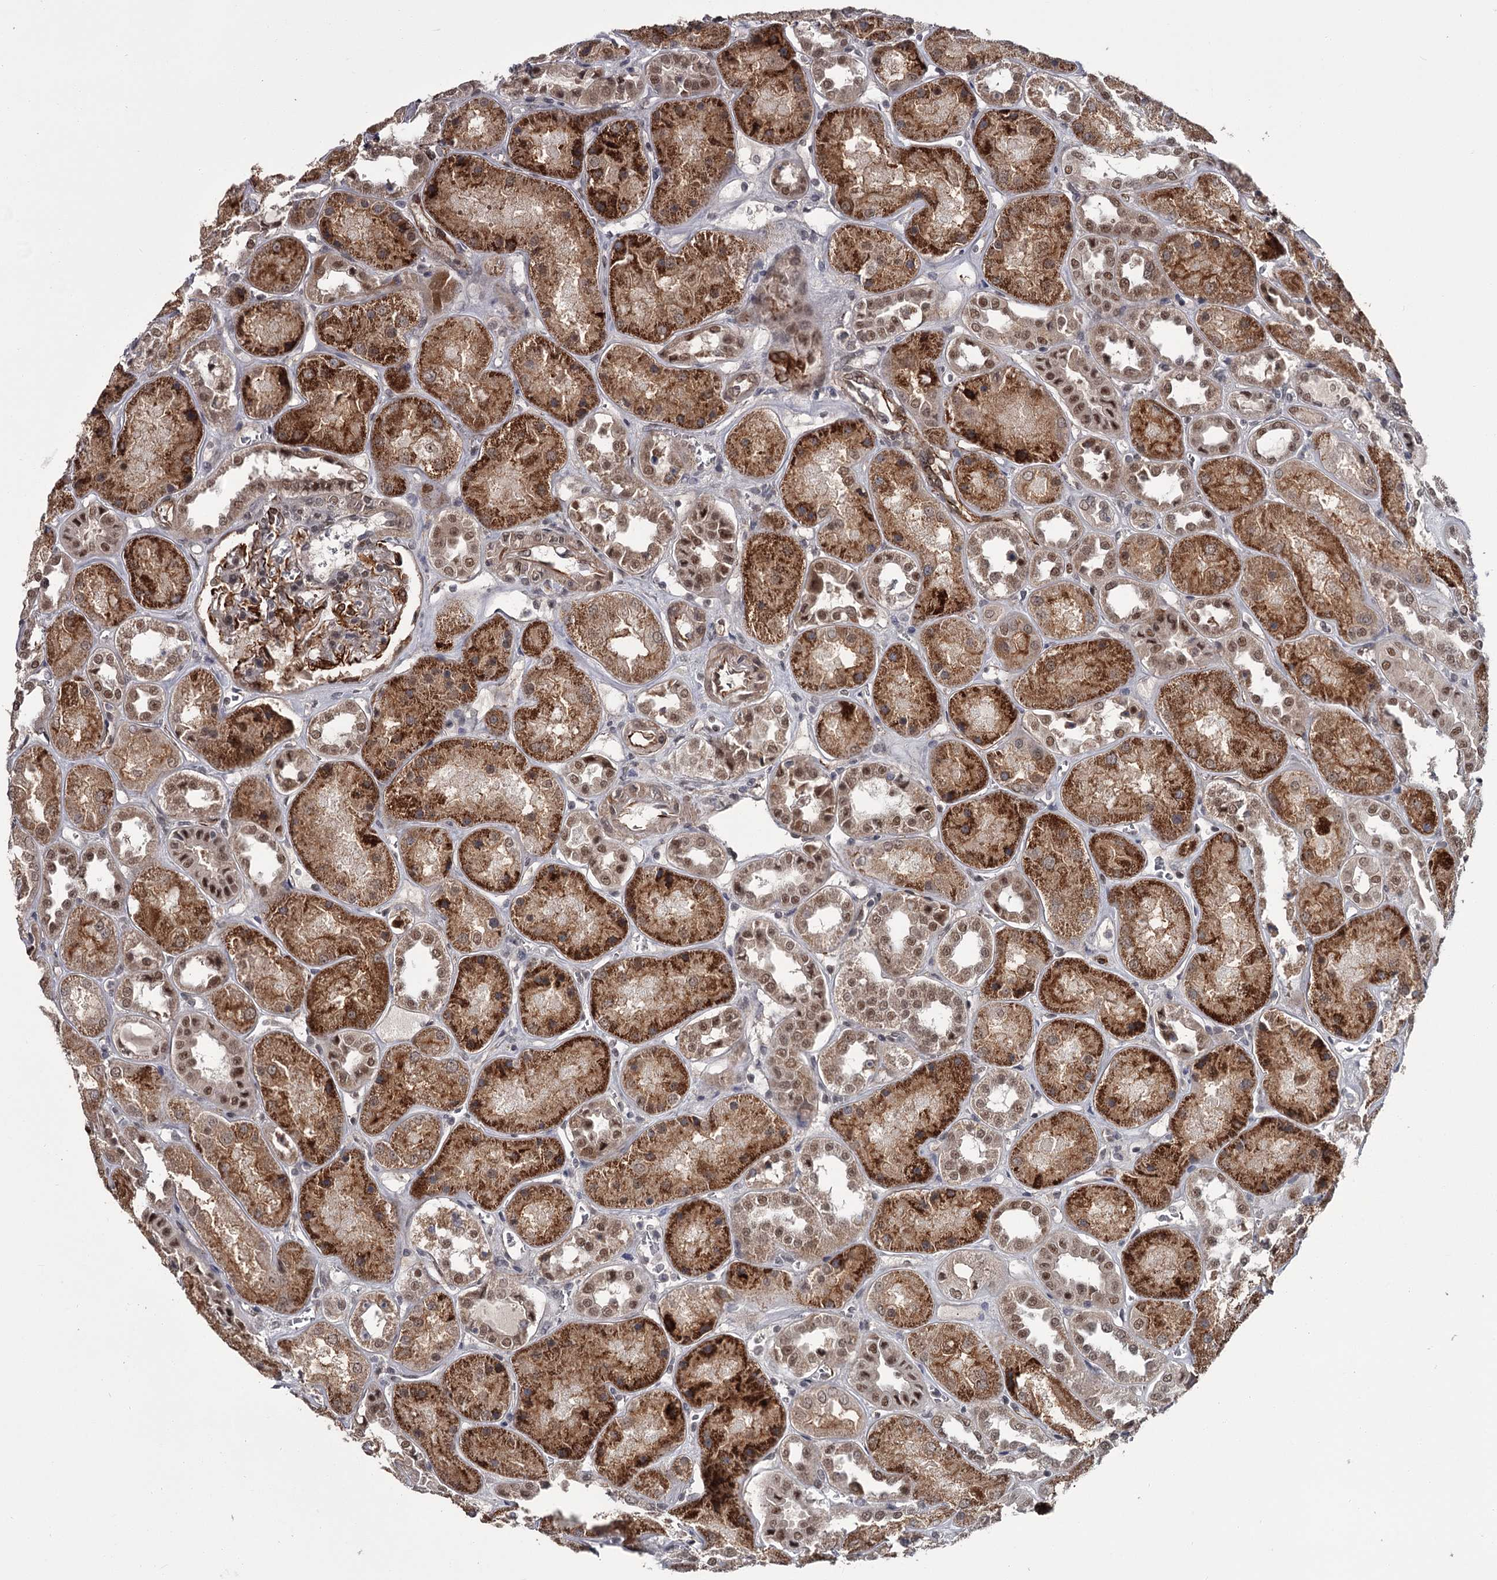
{"staining": {"intensity": "strong", "quantity": "25%-75%", "location": "cytoplasmic/membranous"}, "tissue": "kidney", "cell_type": "Cells in glomeruli", "image_type": "normal", "snomed": [{"axis": "morphology", "description": "Normal tissue, NOS"}, {"axis": "topography", "description": "Kidney"}], "caption": "High-power microscopy captured an immunohistochemistry photomicrograph of unremarkable kidney, revealing strong cytoplasmic/membranous expression in approximately 25%-75% of cells in glomeruli.", "gene": "PRPF40B", "patient": {"sex": "male", "age": 70}}